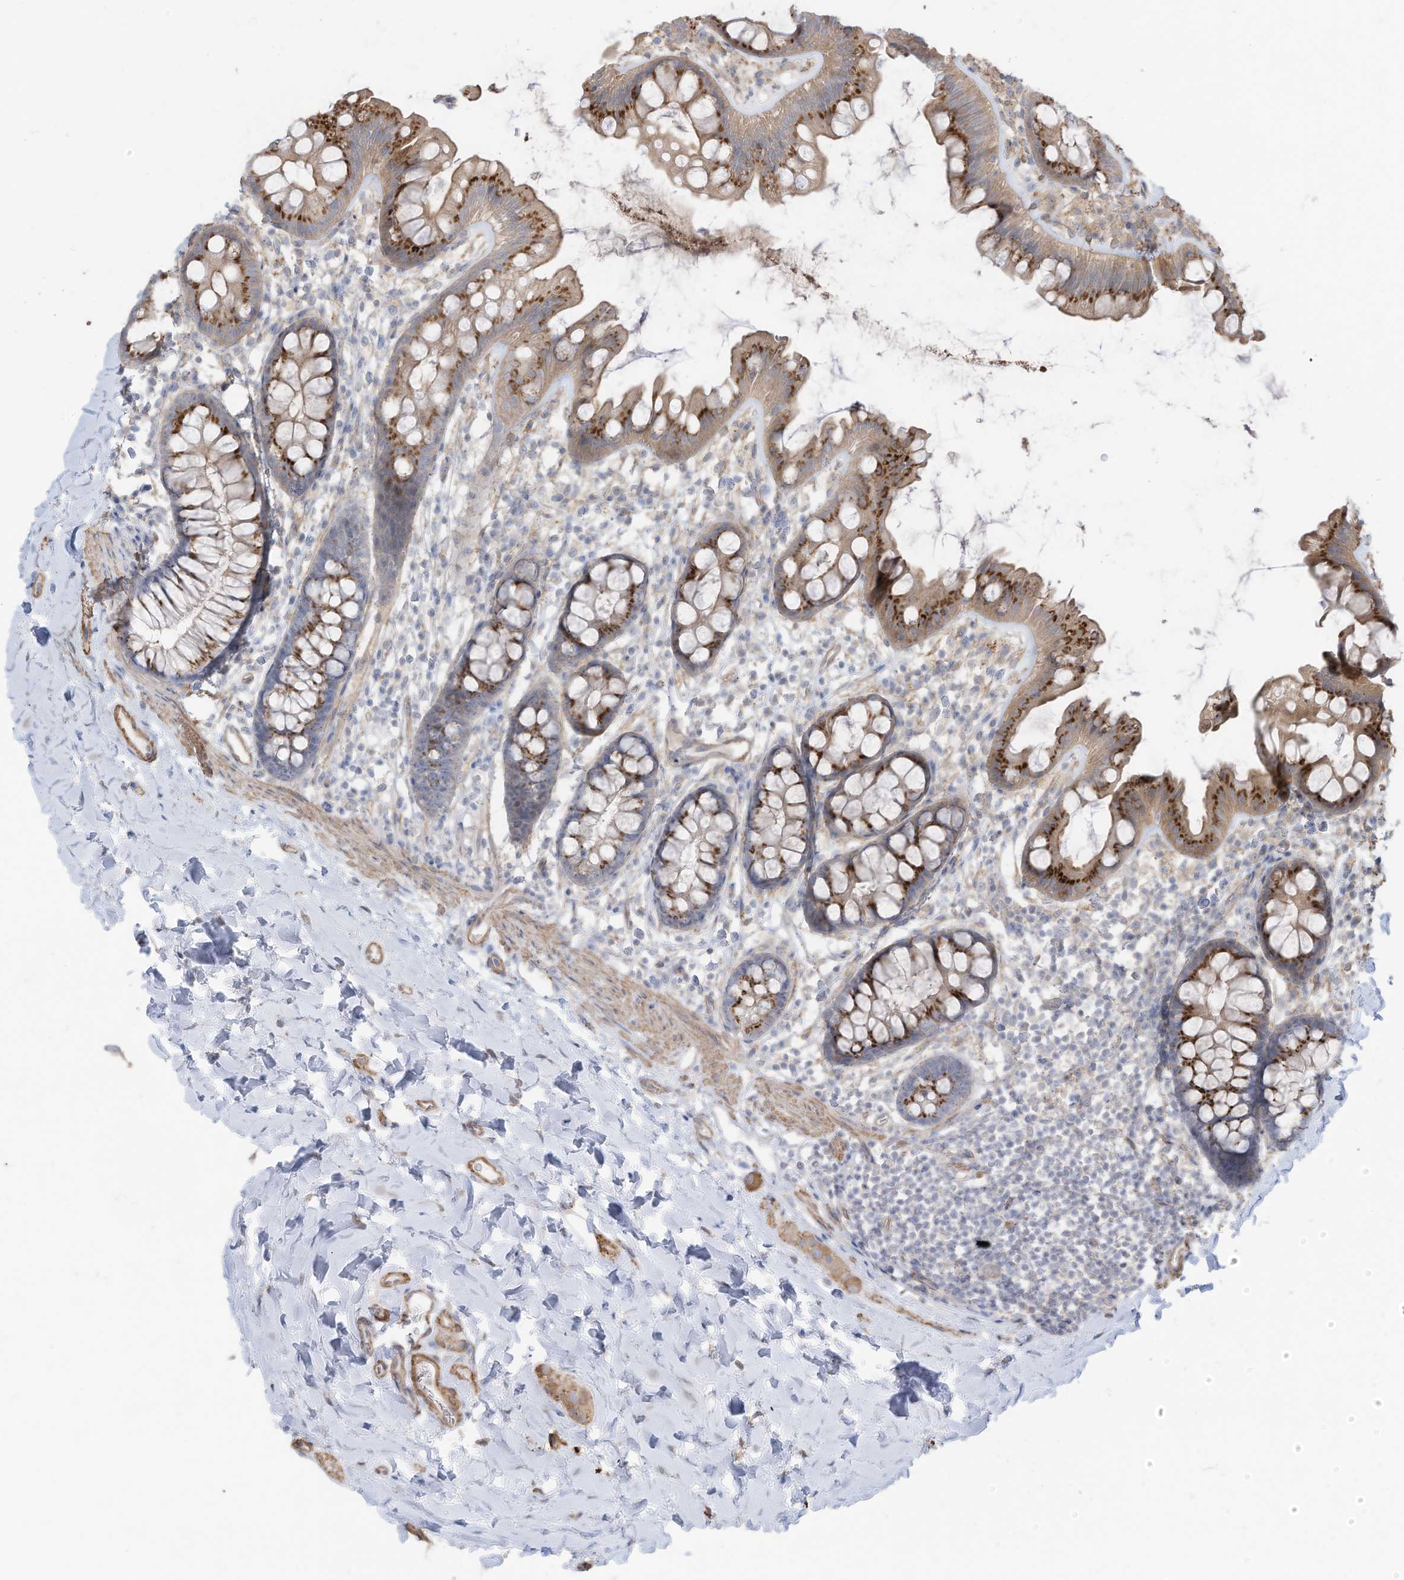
{"staining": {"intensity": "weak", "quantity": ">75%", "location": "cytoplasmic/membranous"}, "tissue": "colon", "cell_type": "Endothelial cells", "image_type": "normal", "snomed": [{"axis": "morphology", "description": "Normal tissue, NOS"}, {"axis": "topography", "description": "Colon"}], "caption": "There is low levels of weak cytoplasmic/membranous staining in endothelial cells of unremarkable colon, as demonstrated by immunohistochemical staining (brown color).", "gene": "SLC17A7", "patient": {"sex": "female", "age": 62}}